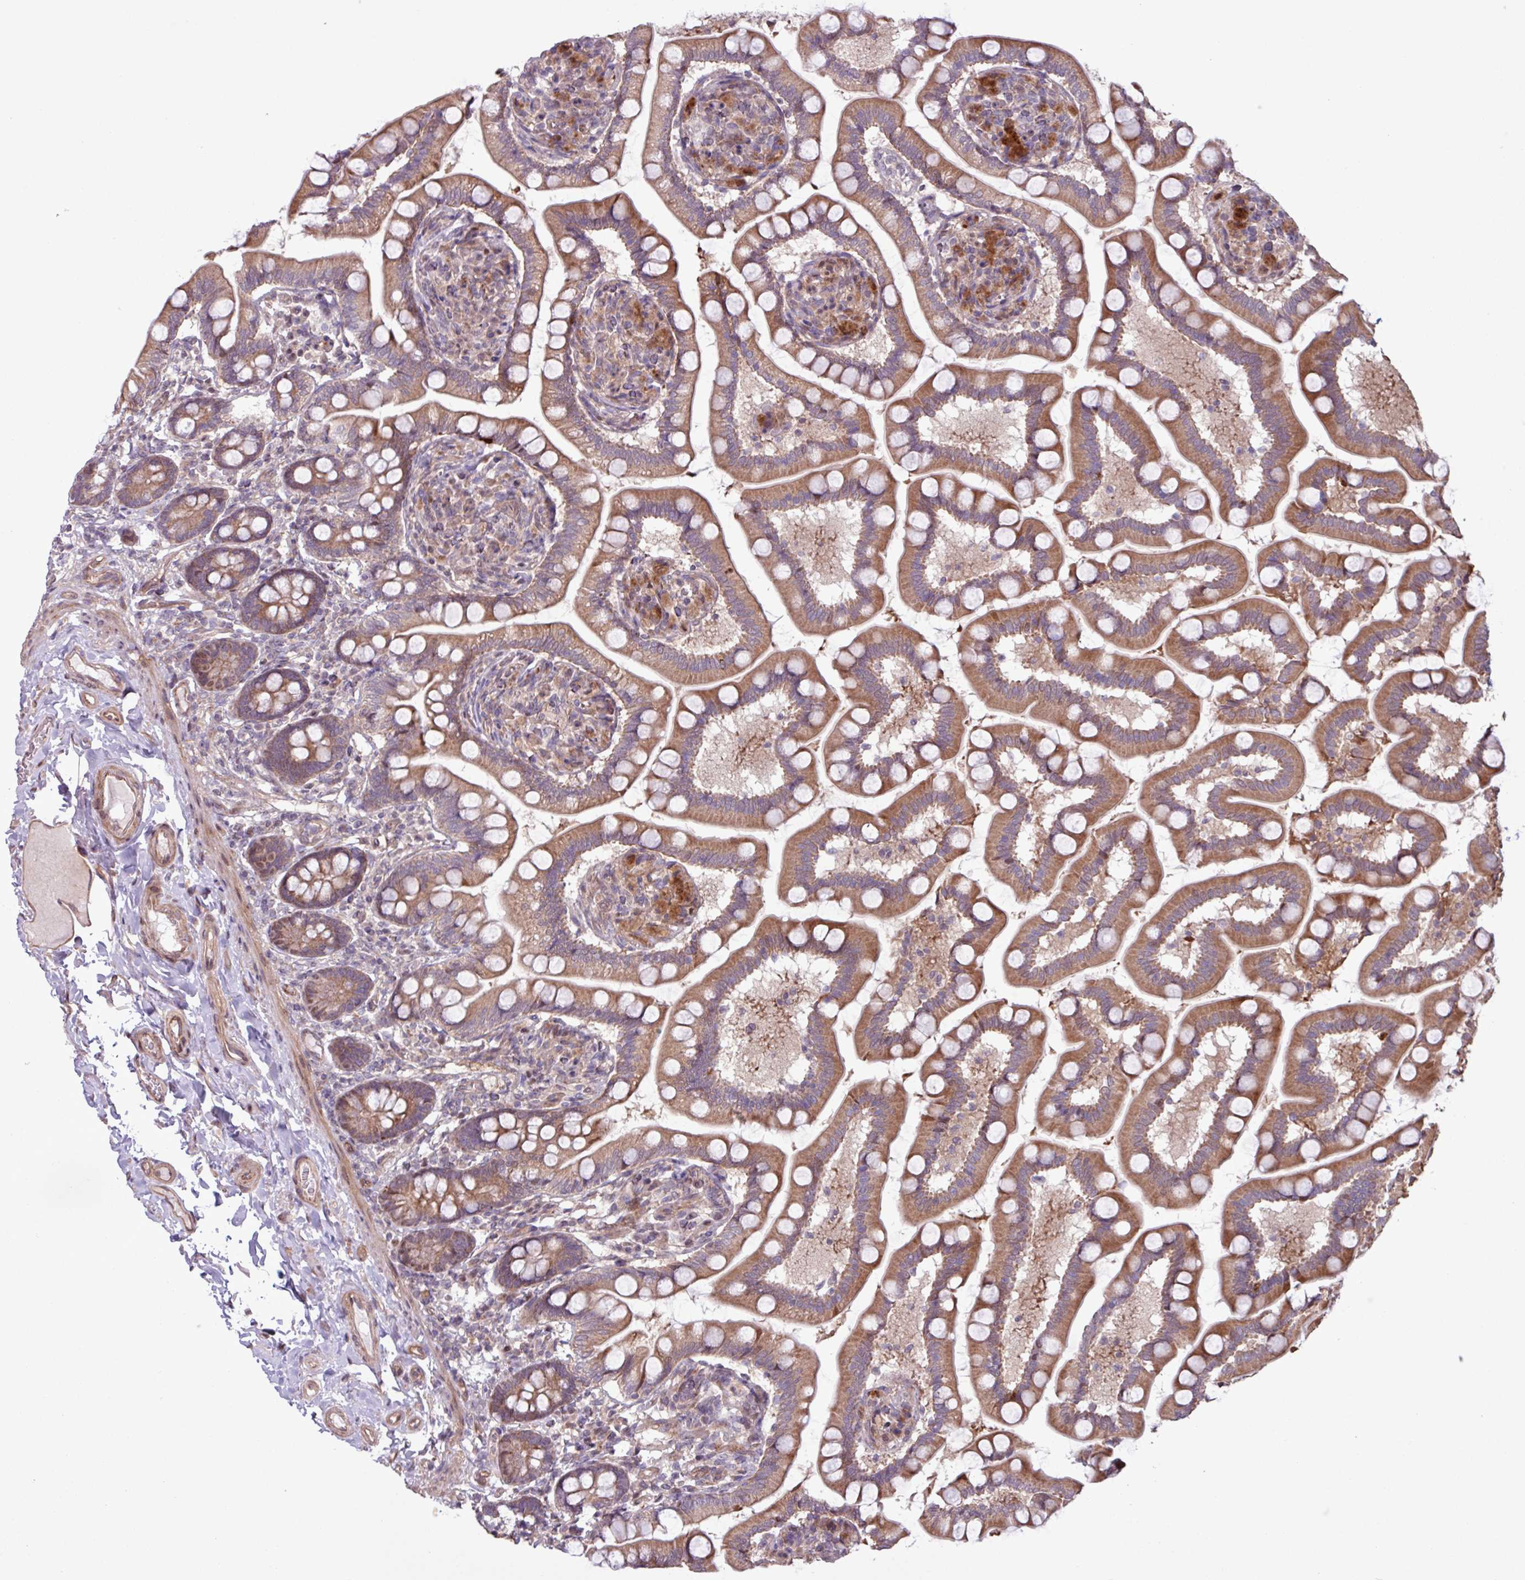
{"staining": {"intensity": "moderate", "quantity": ">75%", "location": "cytoplasmic/membranous"}, "tissue": "small intestine", "cell_type": "Glandular cells", "image_type": "normal", "snomed": [{"axis": "morphology", "description": "Normal tissue, NOS"}, {"axis": "topography", "description": "Small intestine"}], "caption": "Normal small intestine shows moderate cytoplasmic/membranous staining in about >75% of glandular cells The protein of interest is stained brown, and the nuclei are stained in blue (DAB (3,3'-diaminobenzidine) IHC with brightfield microscopy, high magnification)..", "gene": "PDPR", "patient": {"sex": "female", "age": 64}}